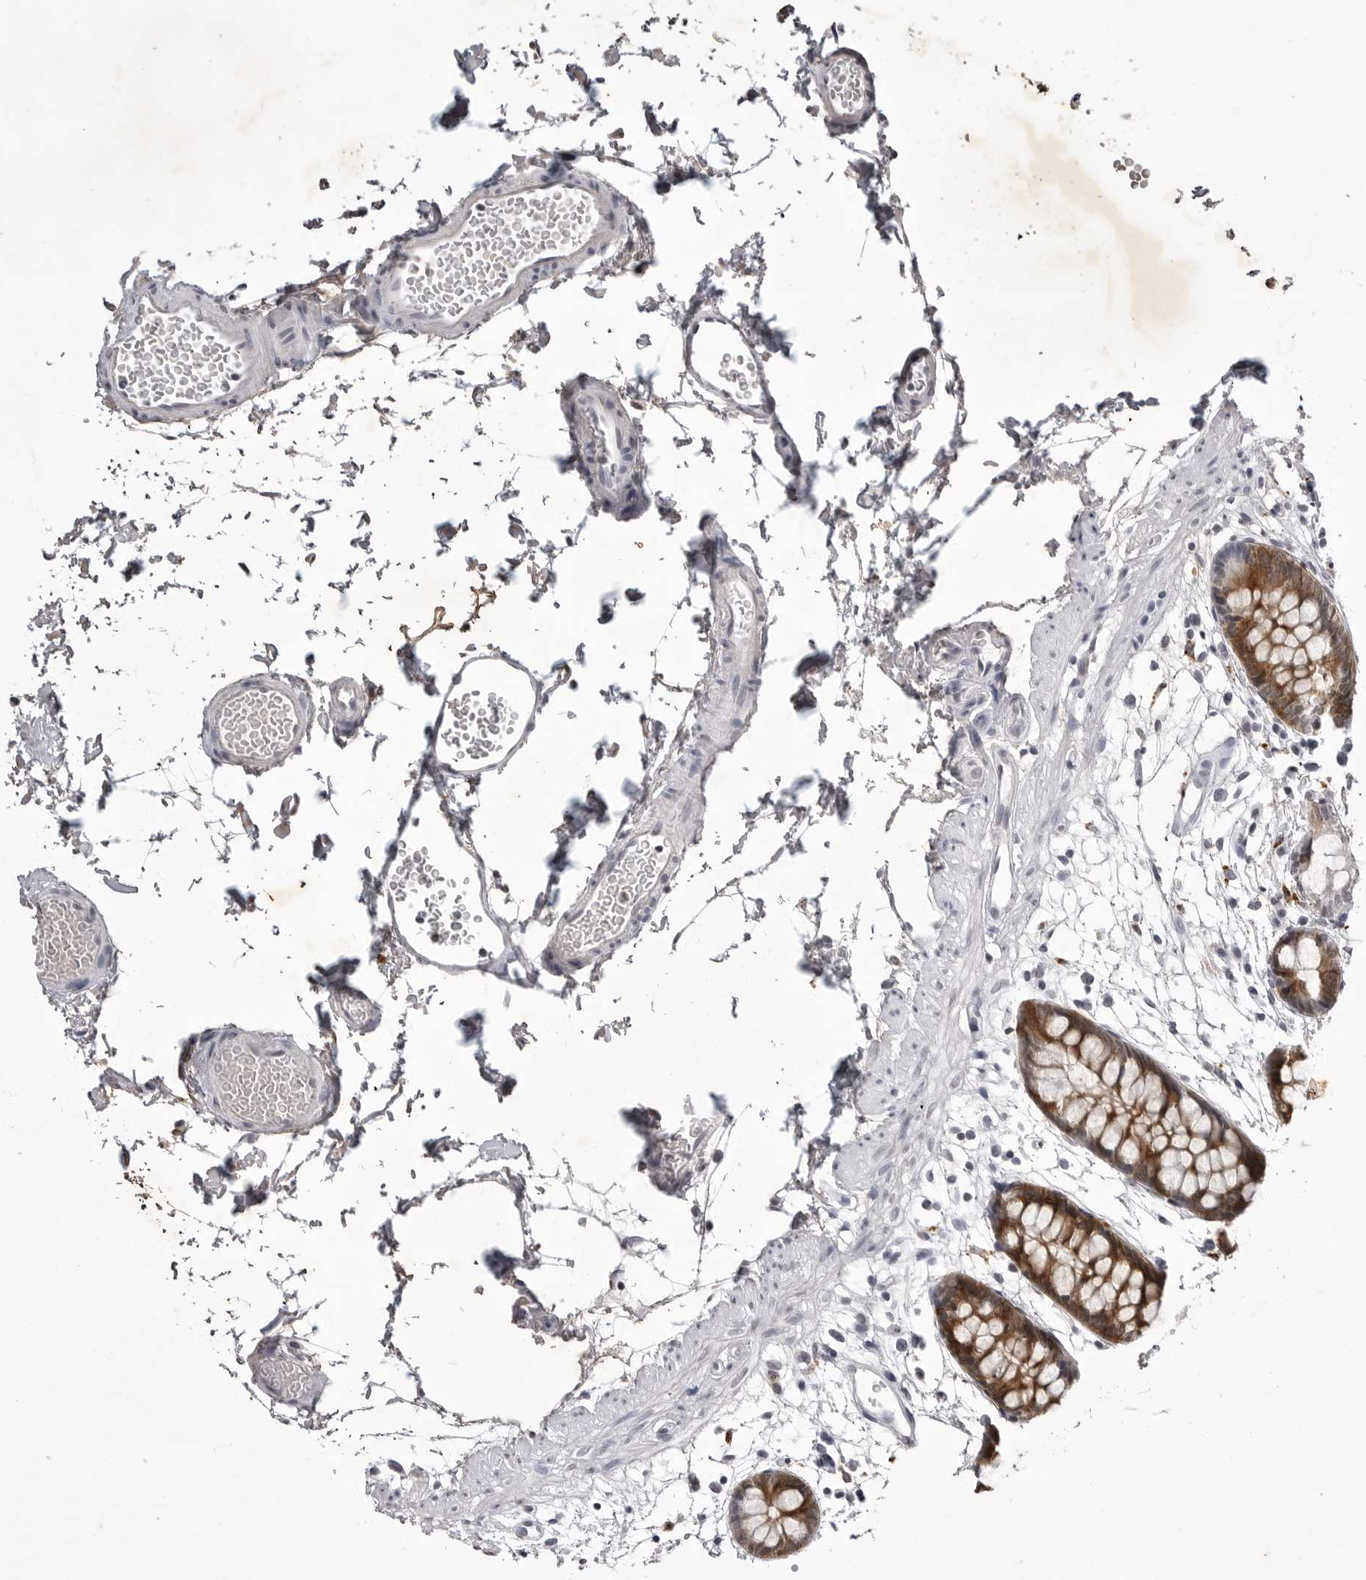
{"staining": {"intensity": "negative", "quantity": "none", "location": "none"}, "tissue": "colon", "cell_type": "Endothelial cells", "image_type": "normal", "snomed": [{"axis": "morphology", "description": "Normal tissue, NOS"}, {"axis": "topography", "description": "Colon"}], "caption": "Human colon stained for a protein using immunohistochemistry (IHC) demonstrates no staining in endothelial cells.", "gene": "RRM1", "patient": {"sex": "male", "age": 56}}